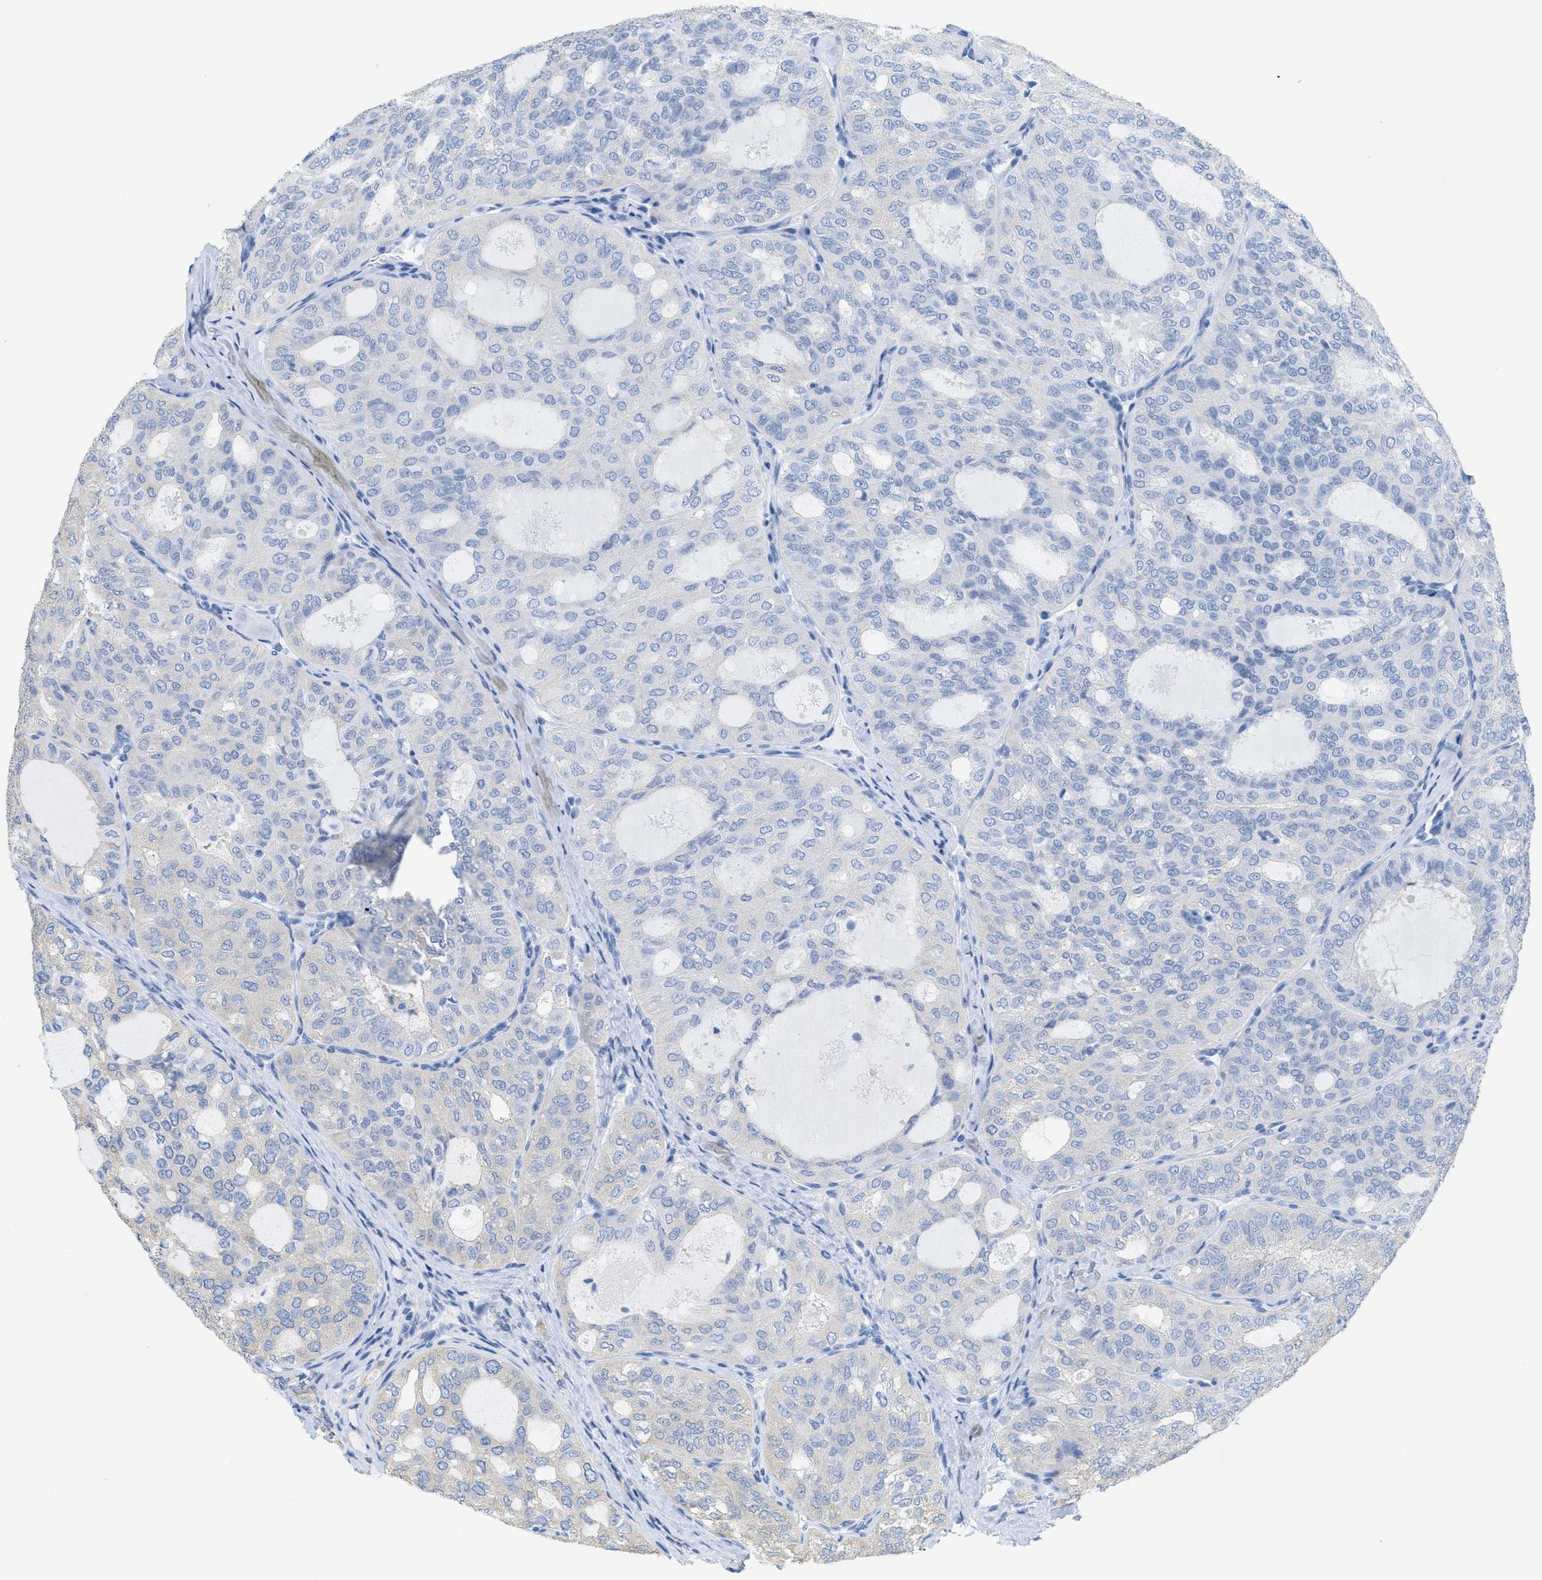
{"staining": {"intensity": "negative", "quantity": "none", "location": "none"}, "tissue": "thyroid cancer", "cell_type": "Tumor cells", "image_type": "cancer", "snomed": [{"axis": "morphology", "description": "Follicular adenoma carcinoma, NOS"}, {"axis": "topography", "description": "Thyroid gland"}], "caption": "Follicular adenoma carcinoma (thyroid) was stained to show a protein in brown. There is no significant staining in tumor cells.", "gene": "ASGR1", "patient": {"sex": "male", "age": 75}}